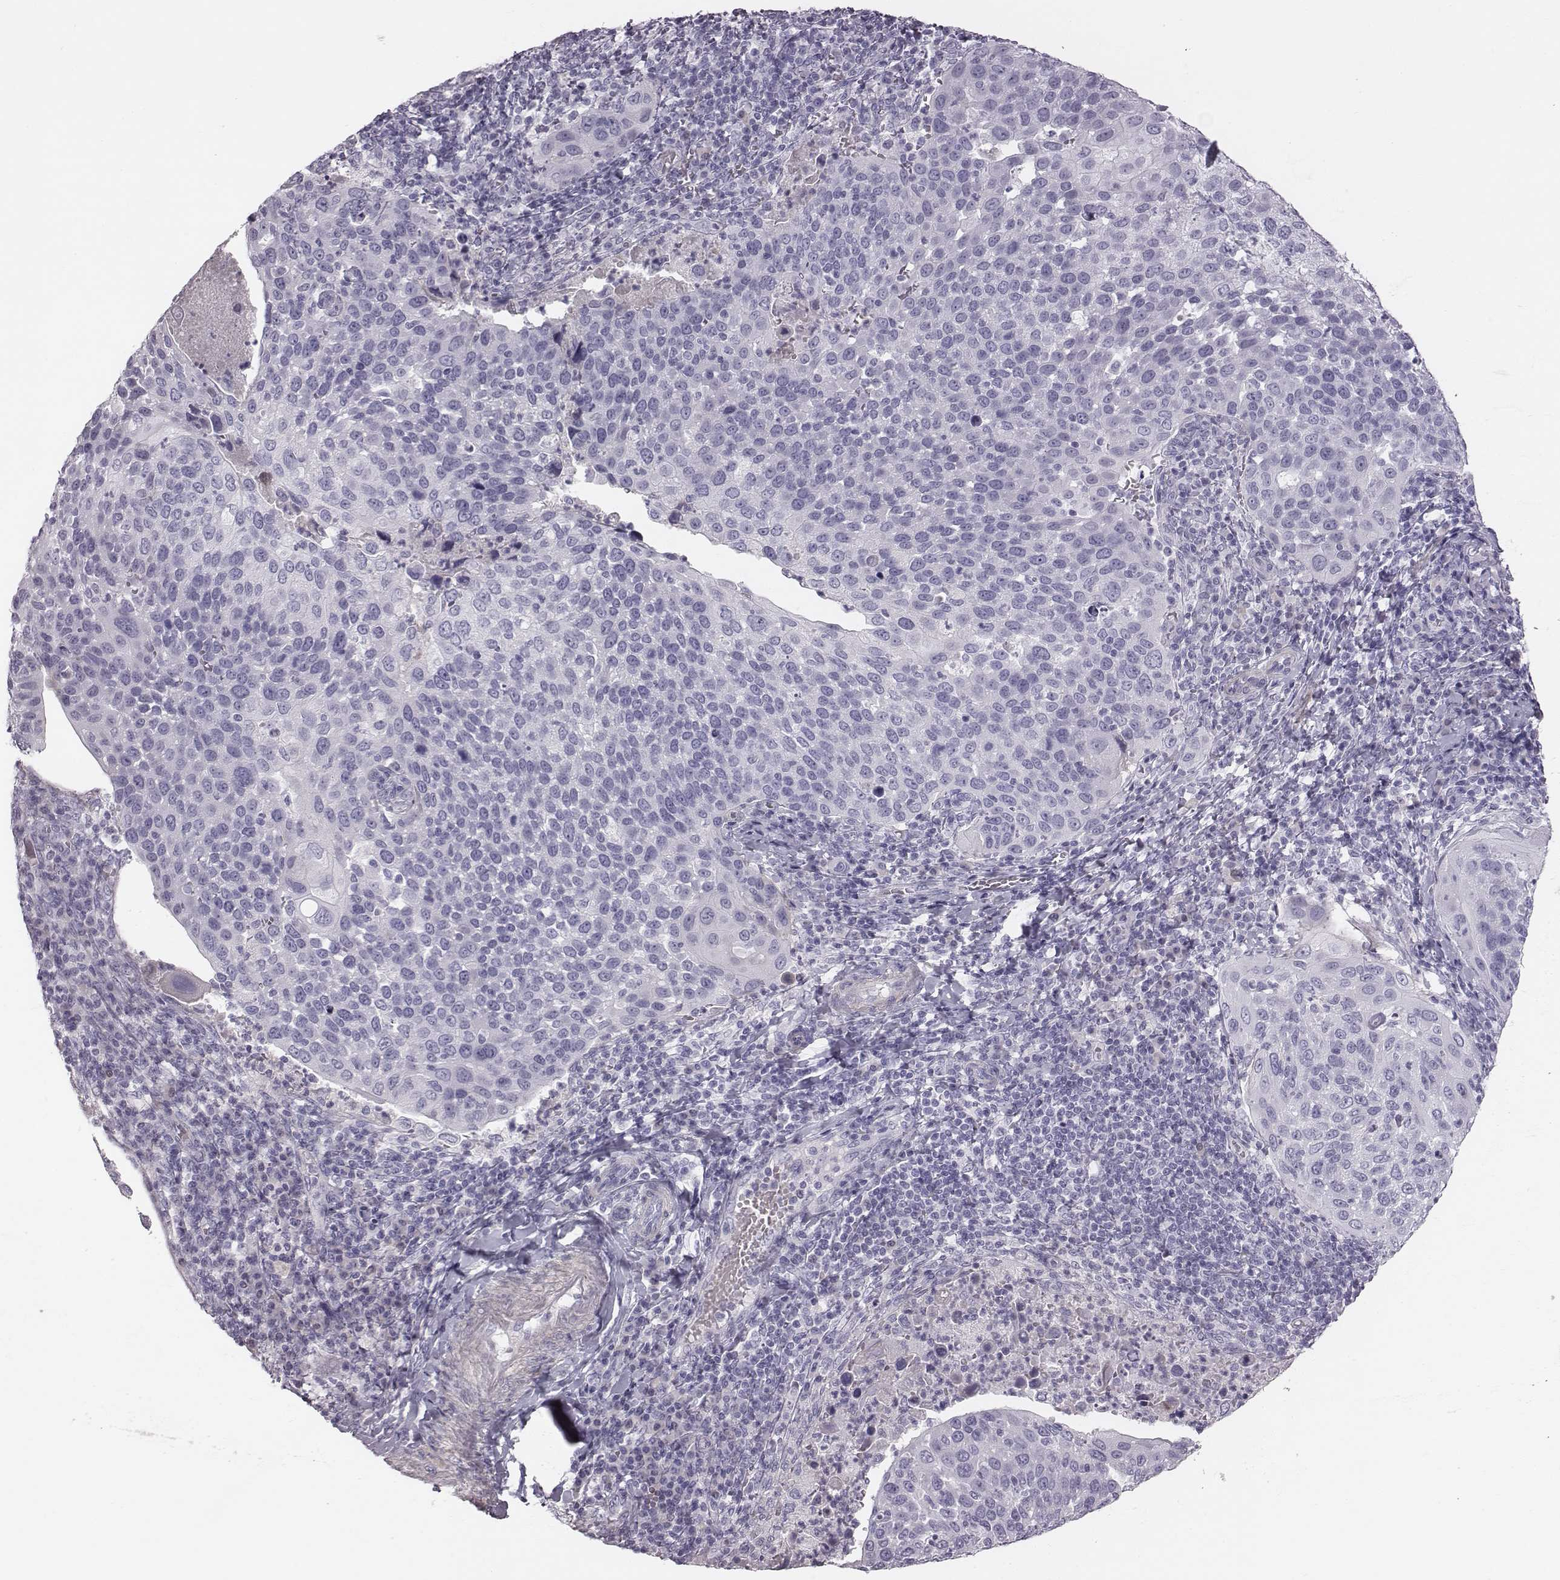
{"staining": {"intensity": "negative", "quantity": "none", "location": "none"}, "tissue": "cervical cancer", "cell_type": "Tumor cells", "image_type": "cancer", "snomed": [{"axis": "morphology", "description": "Squamous cell carcinoma, NOS"}, {"axis": "topography", "description": "Cervix"}], "caption": "DAB immunohistochemical staining of human cervical squamous cell carcinoma demonstrates no significant positivity in tumor cells. (Stains: DAB IHC with hematoxylin counter stain, Microscopy: brightfield microscopy at high magnification).", "gene": "CRISP1", "patient": {"sex": "female", "age": 54}}